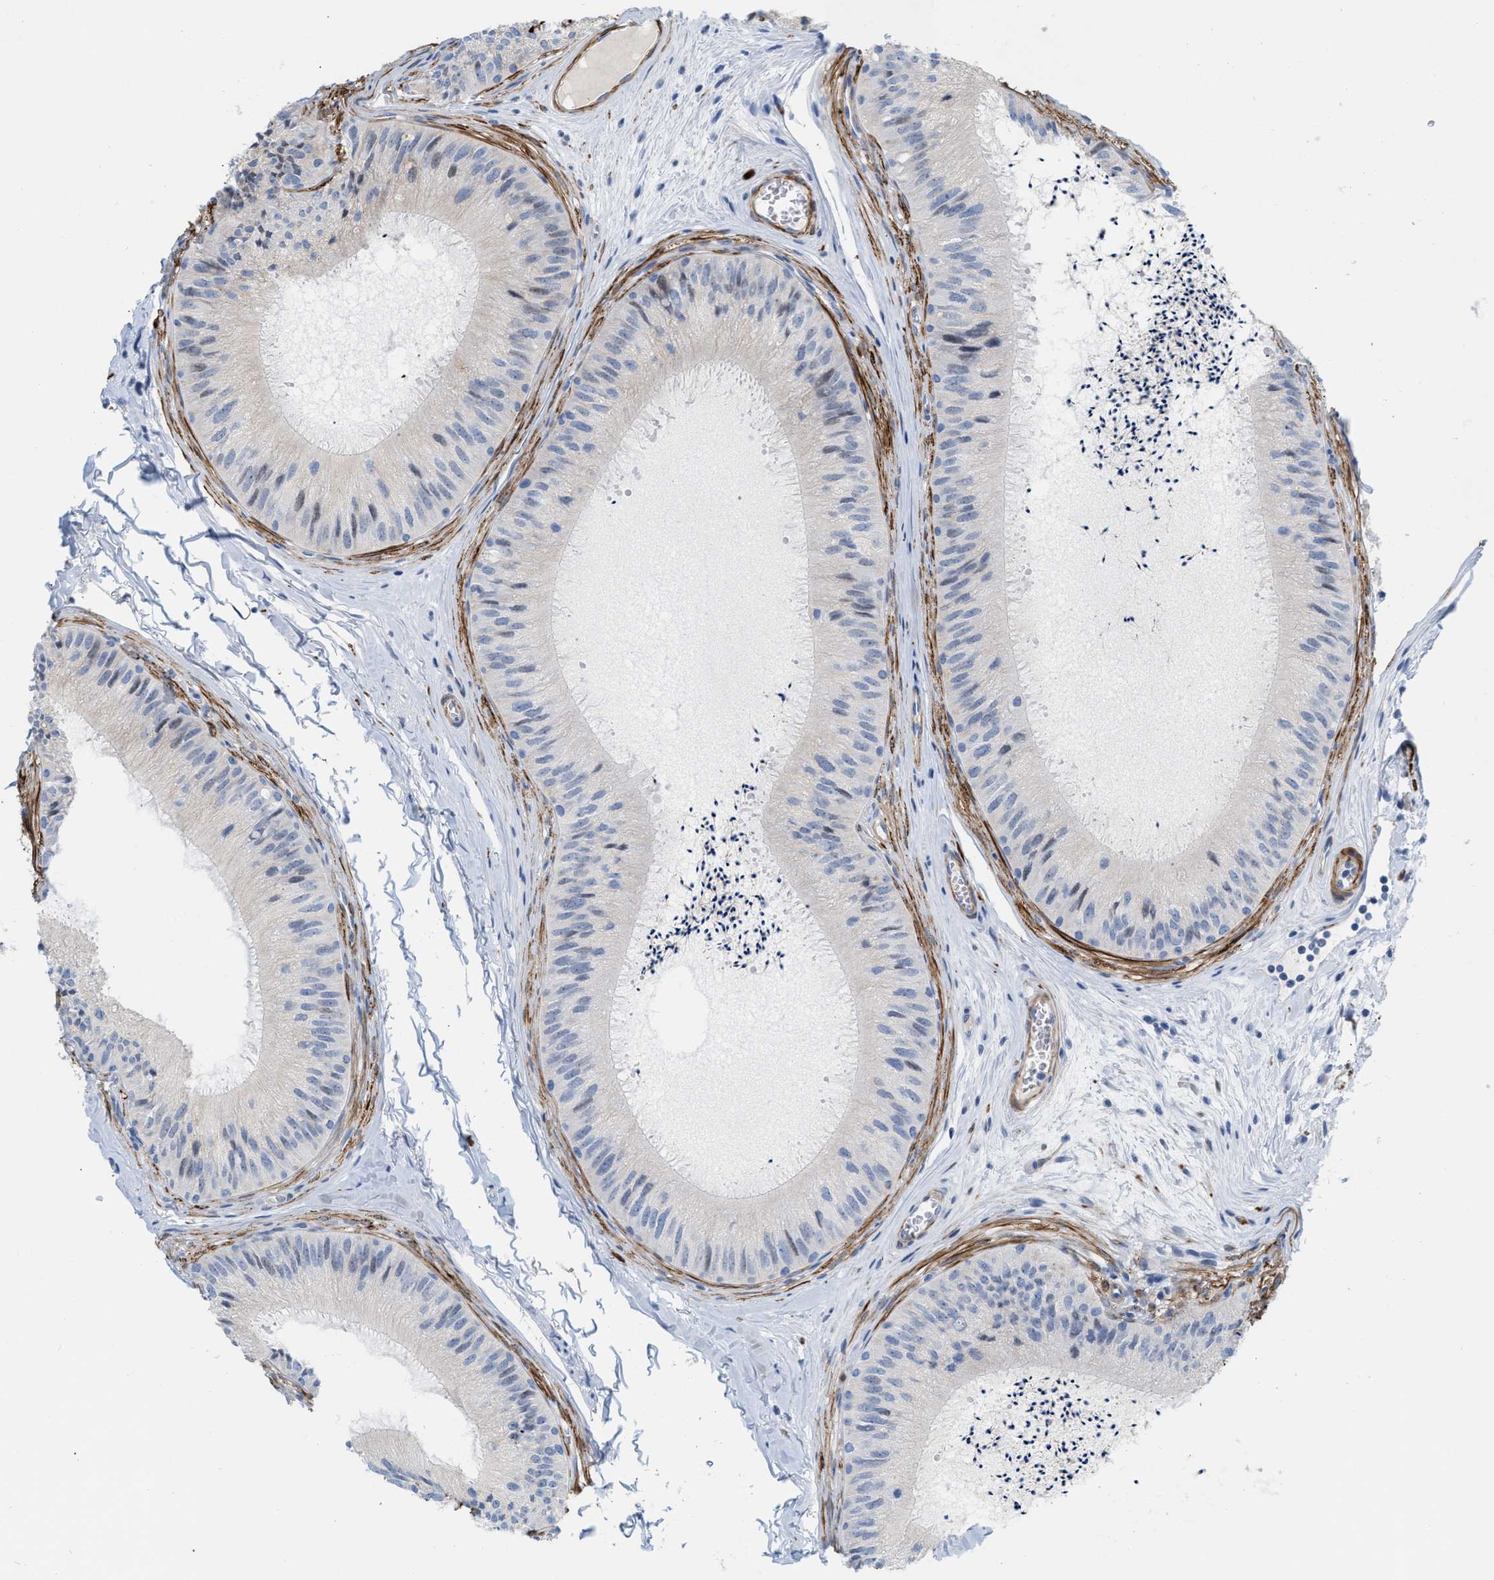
{"staining": {"intensity": "negative", "quantity": "none", "location": "none"}, "tissue": "epididymis", "cell_type": "Glandular cells", "image_type": "normal", "snomed": [{"axis": "morphology", "description": "Normal tissue, NOS"}, {"axis": "topography", "description": "Epididymis"}], "caption": "High power microscopy histopathology image of an immunohistochemistry micrograph of benign epididymis, revealing no significant staining in glandular cells.", "gene": "TAGLN", "patient": {"sex": "male", "age": 31}}